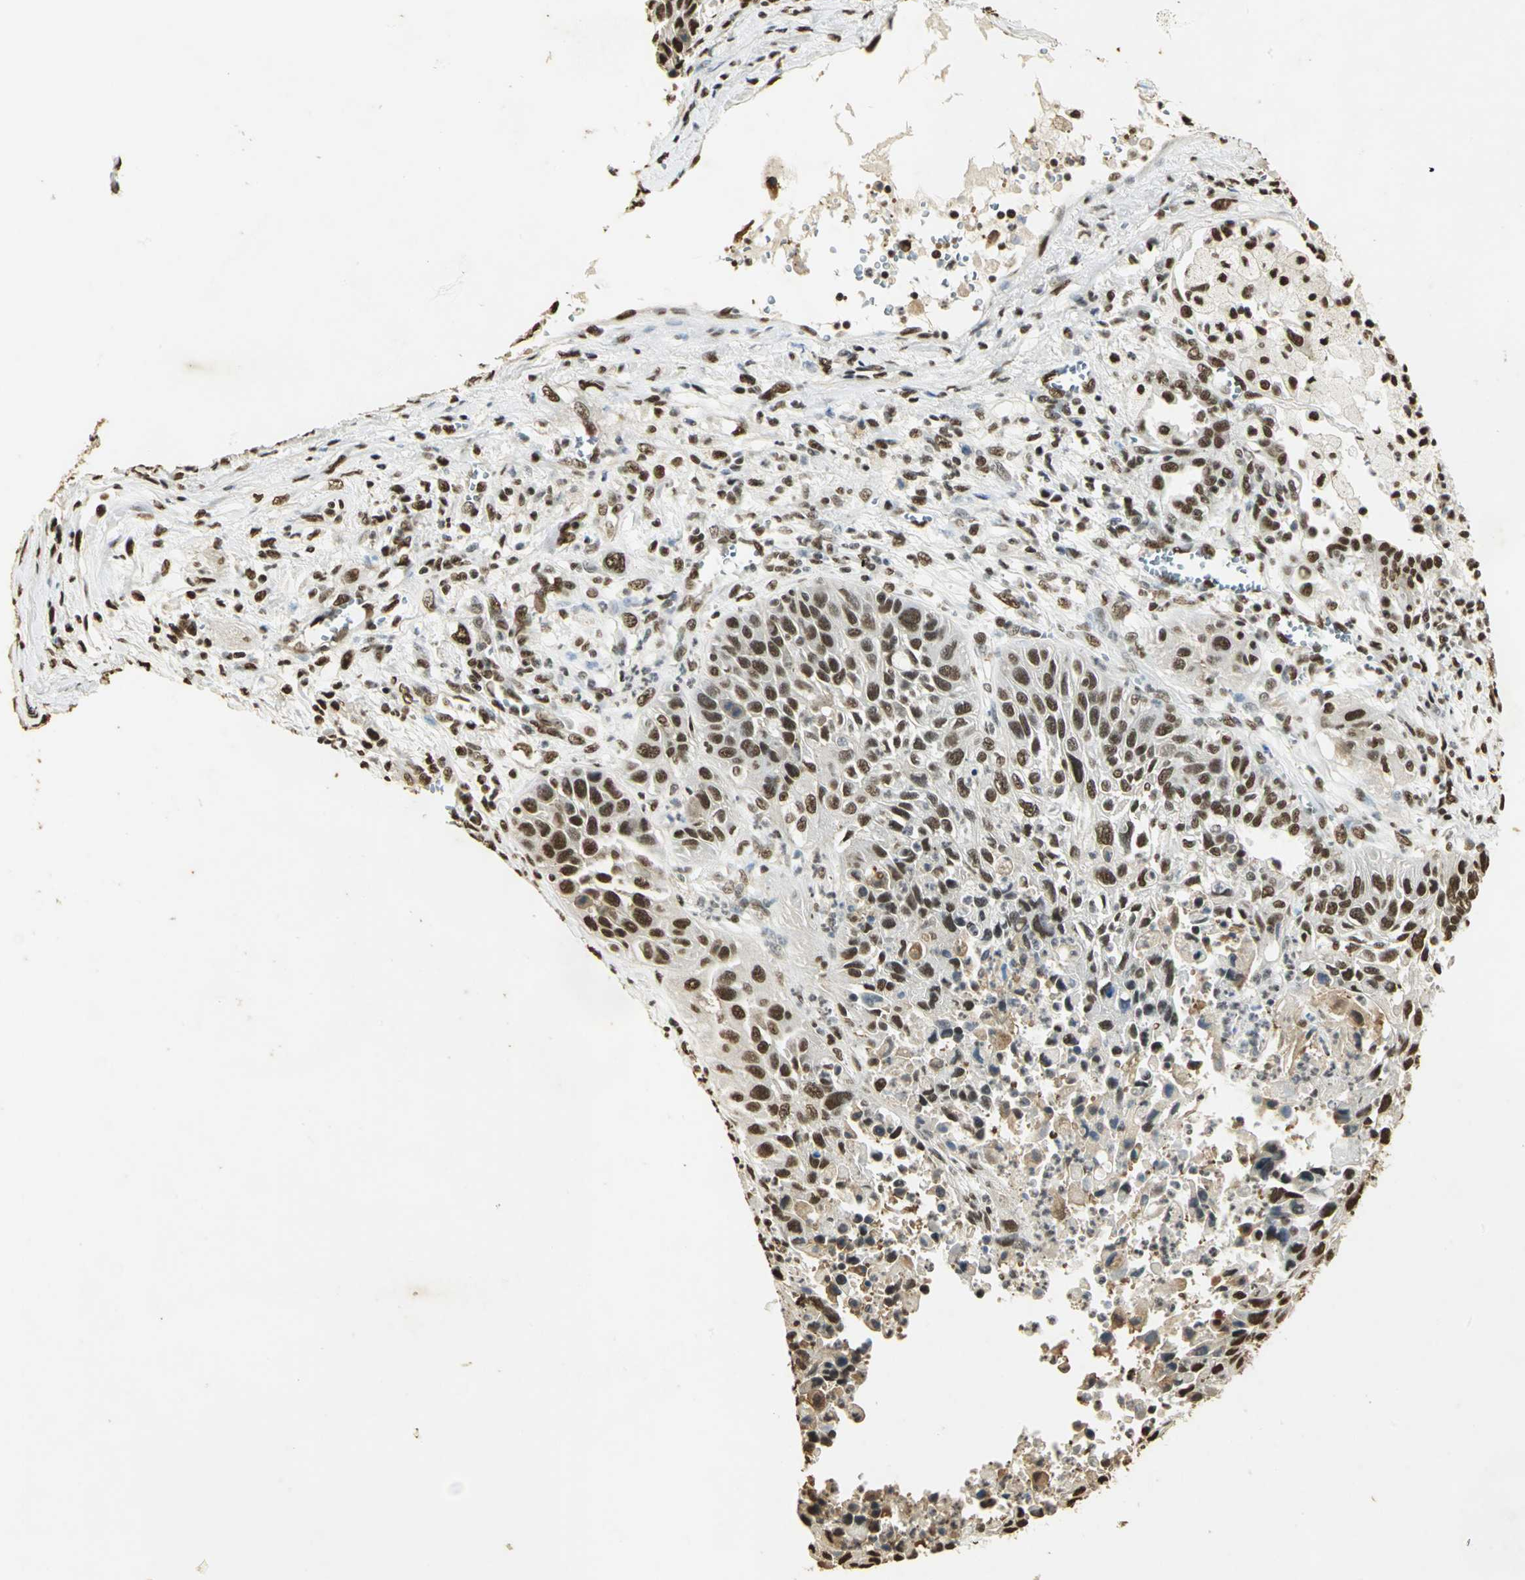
{"staining": {"intensity": "strong", "quantity": ">75%", "location": "nuclear"}, "tissue": "lung cancer", "cell_type": "Tumor cells", "image_type": "cancer", "snomed": [{"axis": "morphology", "description": "Squamous cell carcinoma, NOS"}, {"axis": "topography", "description": "Lung"}], "caption": "A high amount of strong nuclear expression is present in approximately >75% of tumor cells in squamous cell carcinoma (lung) tissue. Nuclei are stained in blue.", "gene": "SET", "patient": {"sex": "female", "age": 76}}